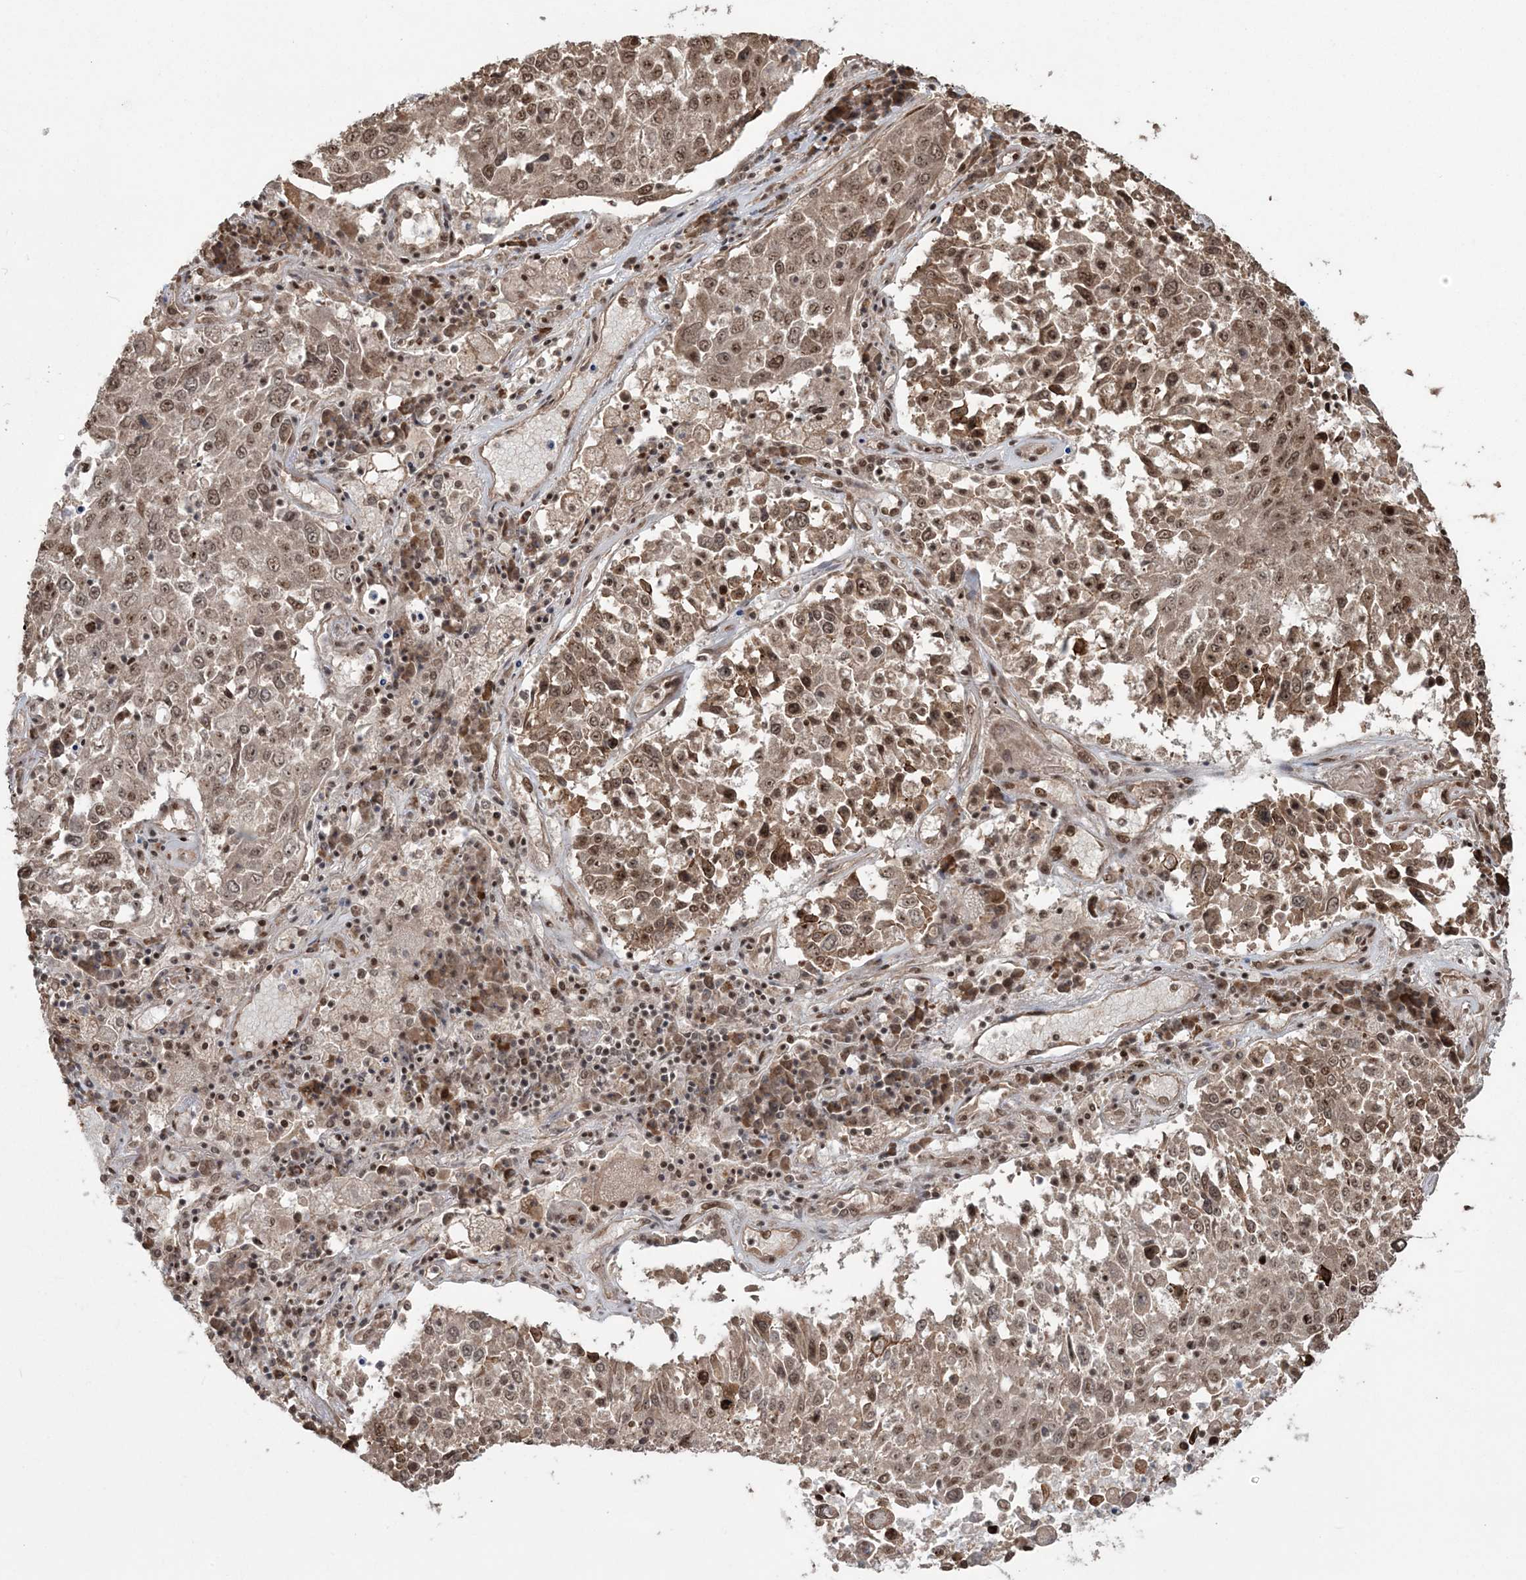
{"staining": {"intensity": "moderate", "quantity": ">75%", "location": "cytoplasmic/membranous,nuclear"}, "tissue": "lung cancer", "cell_type": "Tumor cells", "image_type": "cancer", "snomed": [{"axis": "morphology", "description": "Squamous cell carcinoma, NOS"}, {"axis": "topography", "description": "Lung"}], "caption": "The immunohistochemical stain highlights moderate cytoplasmic/membranous and nuclear positivity in tumor cells of lung cancer (squamous cell carcinoma) tissue.", "gene": "EPB41L4A", "patient": {"sex": "male", "age": 65}}